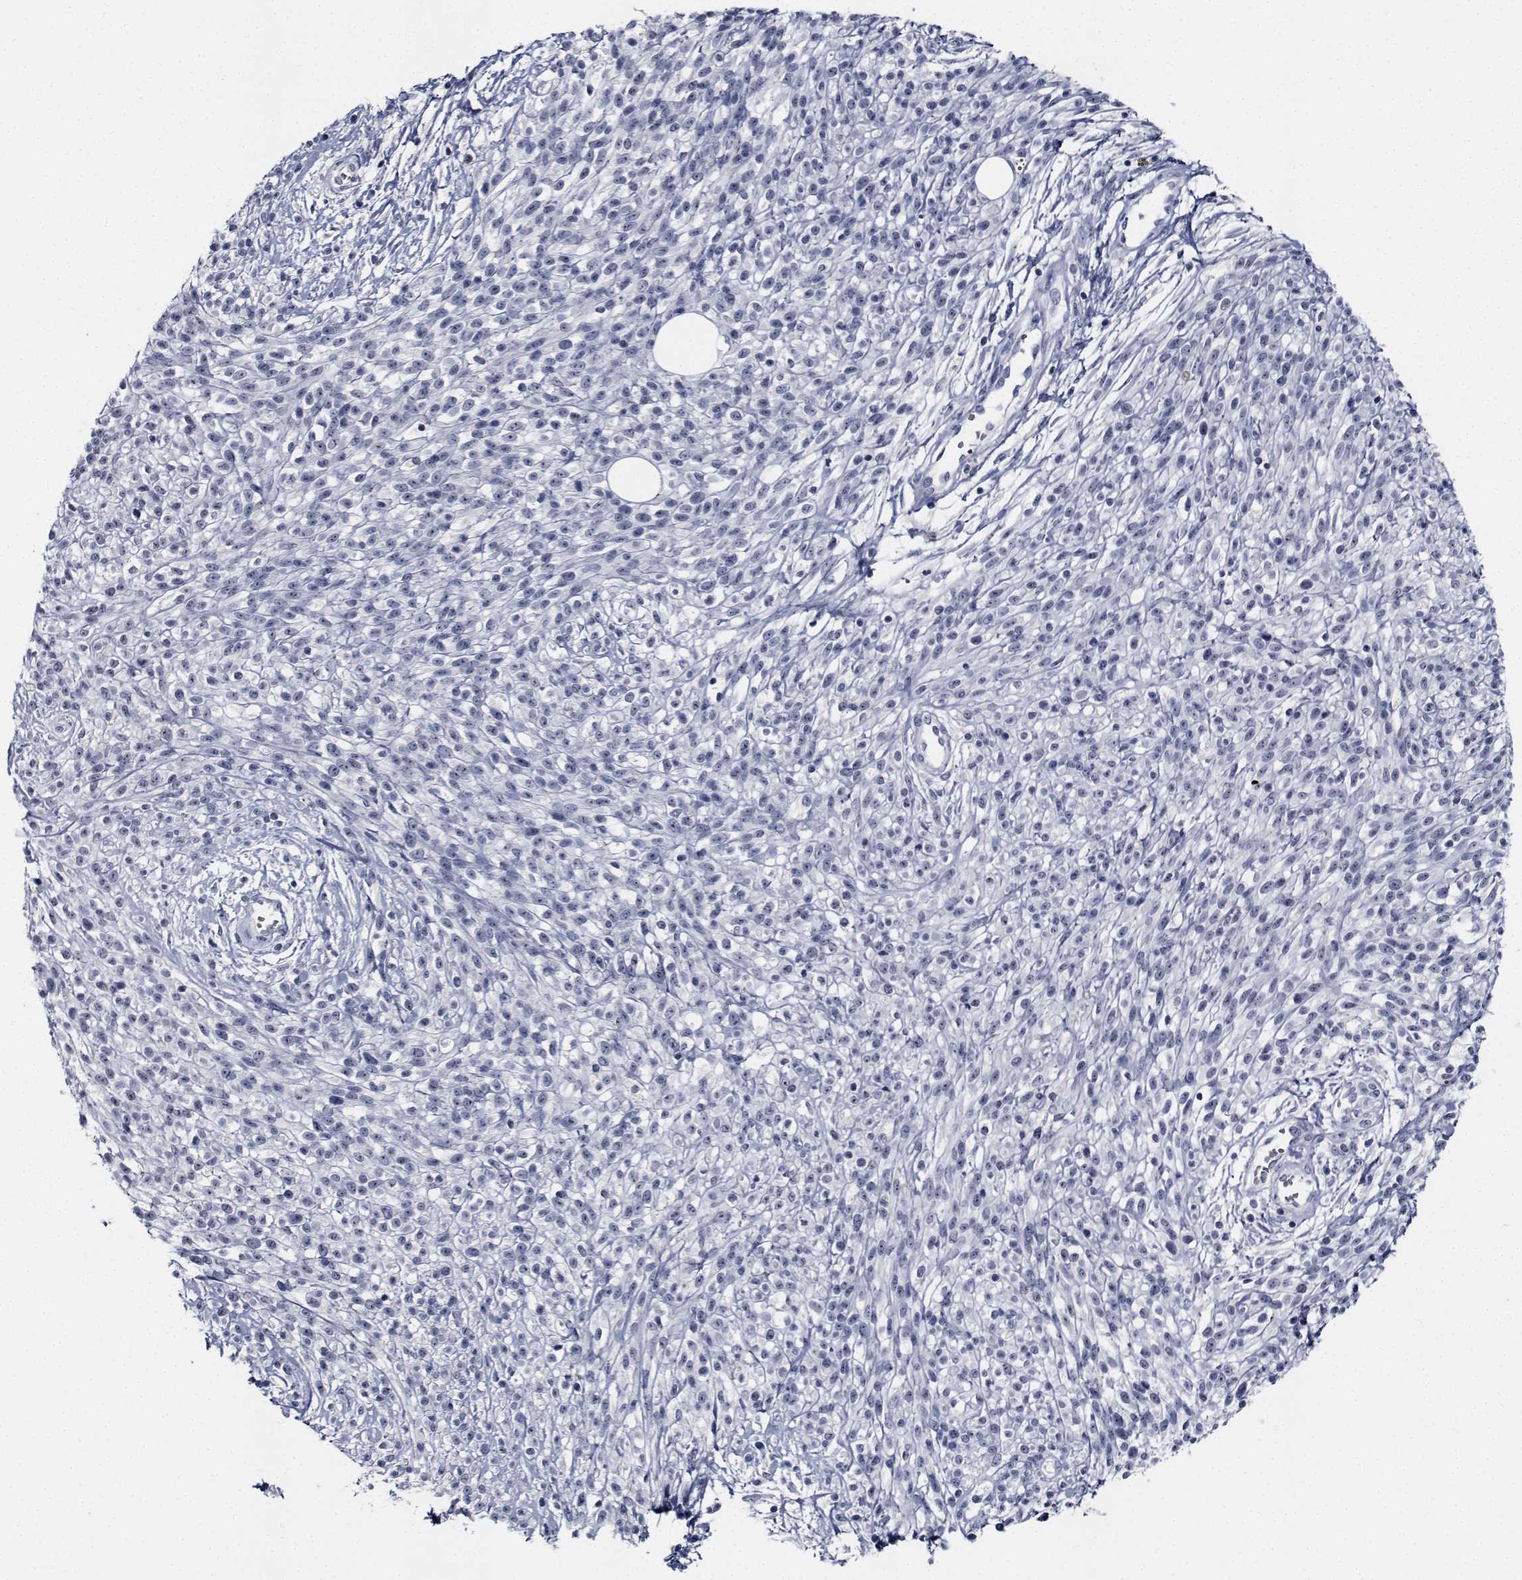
{"staining": {"intensity": "negative", "quantity": "none", "location": "none"}, "tissue": "melanoma", "cell_type": "Tumor cells", "image_type": "cancer", "snomed": [{"axis": "morphology", "description": "Malignant melanoma, NOS"}, {"axis": "topography", "description": "Skin"}, {"axis": "topography", "description": "Skin of trunk"}], "caption": "A high-resolution micrograph shows immunohistochemistry staining of malignant melanoma, which shows no significant staining in tumor cells.", "gene": "NVL", "patient": {"sex": "male", "age": 74}}